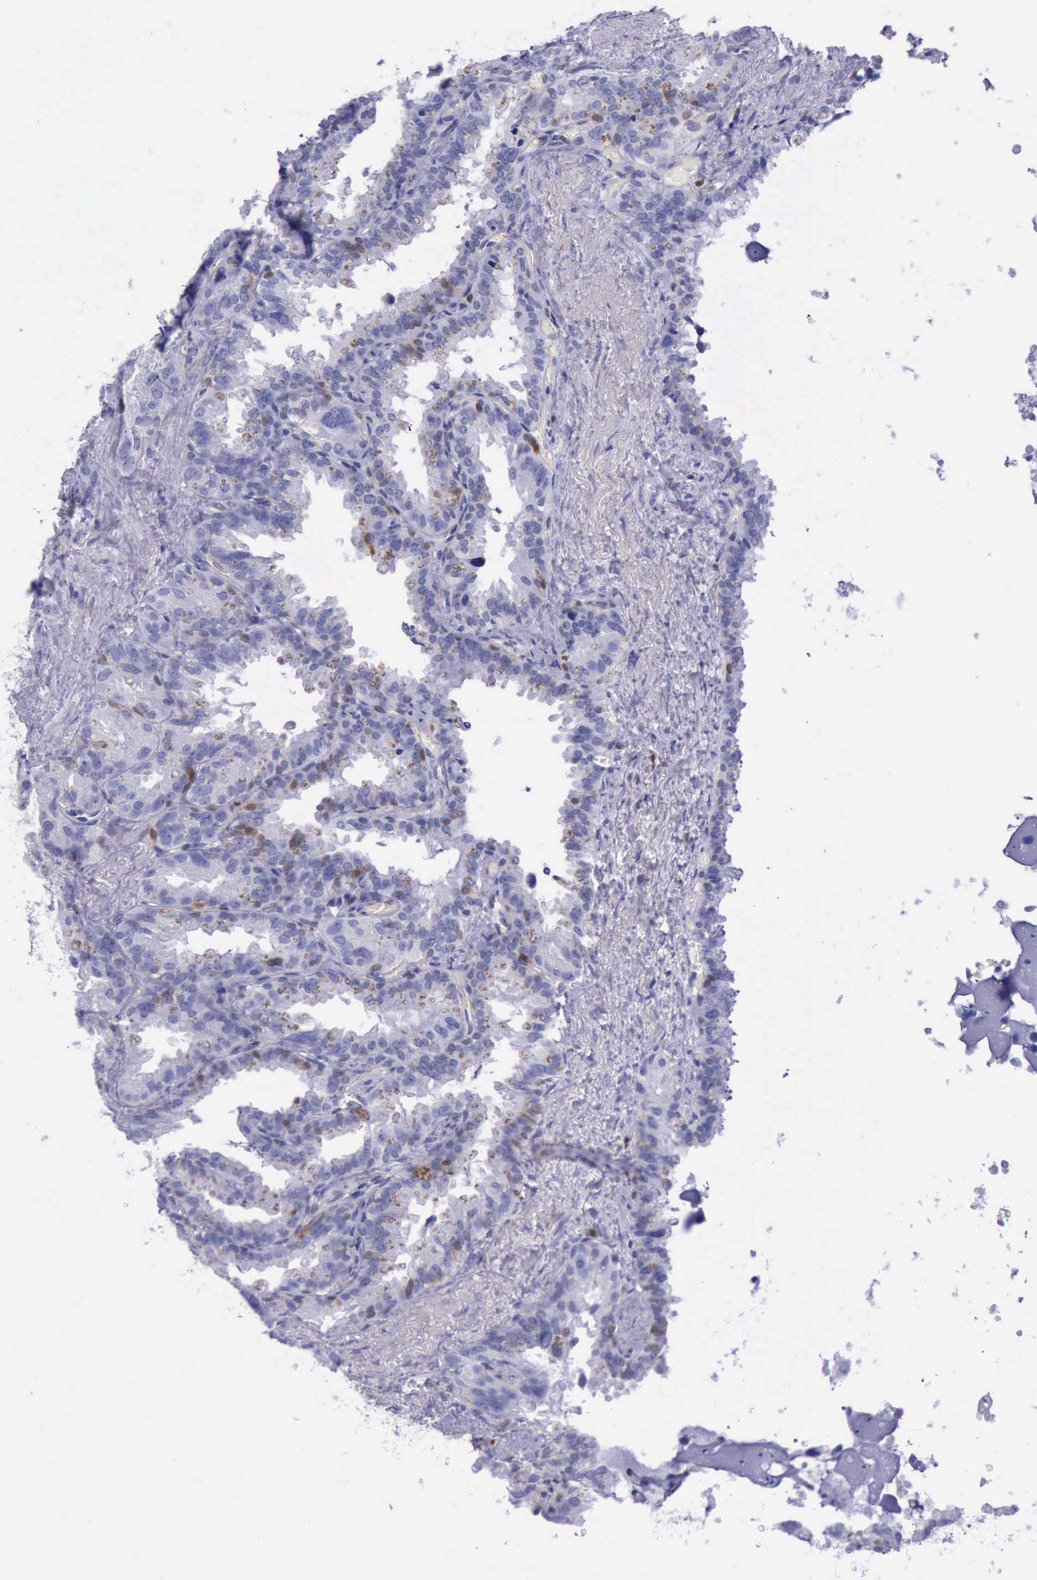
{"staining": {"intensity": "moderate", "quantity": "<25%", "location": "cytoplasmic/membranous"}, "tissue": "seminal vesicle", "cell_type": "Glandular cells", "image_type": "normal", "snomed": [{"axis": "morphology", "description": "Normal tissue, NOS"}, {"axis": "topography", "description": "Prostate"}, {"axis": "topography", "description": "Seminal veicle"}], "caption": "Seminal vesicle stained with a brown dye shows moderate cytoplasmic/membranous positive expression in approximately <25% of glandular cells.", "gene": "TYMP", "patient": {"sex": "male", "age": 63}}